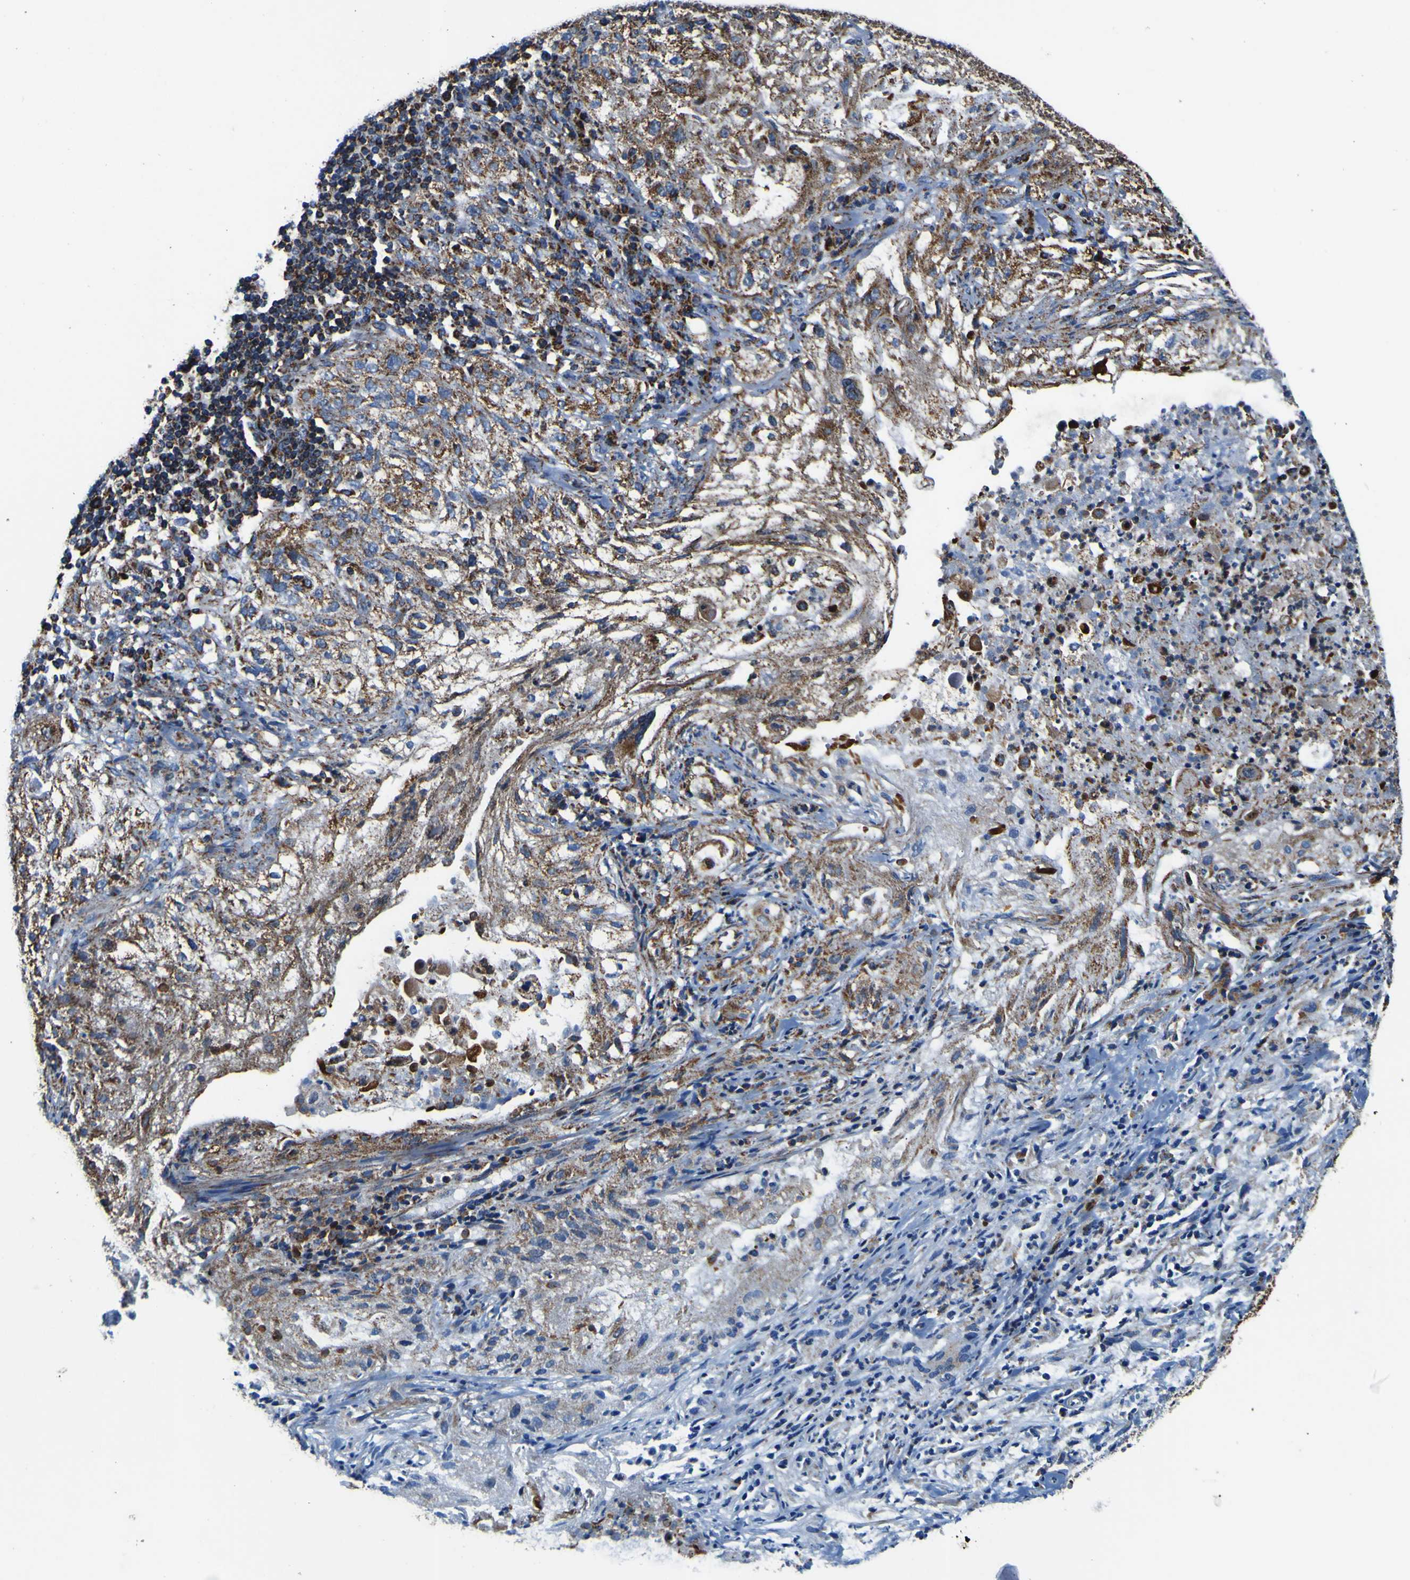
{"staining": {"intensity": "moderate", "quantity": ">75%", "location": "cytoplasmic/membranous"}, "tissue": "lung cancer", "cell_type": "Tumor cells", "image_type": "cancer", "snomed": [{"axis": "morphology", "description": "Inflammation, NOS"}, {"axis": "morphology", "description": "Squamous cell carcinoma, NOS"}, {"axis": "topography", "description": "Lymph node"}, {"axis": "topography", "description": "Soft tissue"}, {"axis": "topography", "description": "Lung"}], "caption": "Lung cancer (squamous cell carcinoma) stained with DAB immunohistochemistry shows medium levels of moderate cytoplasmic/membranous expression in approximately >75% of tumor cells.", "gene": "PTRH2", "patient": {"sex": "male", "age": 66}}